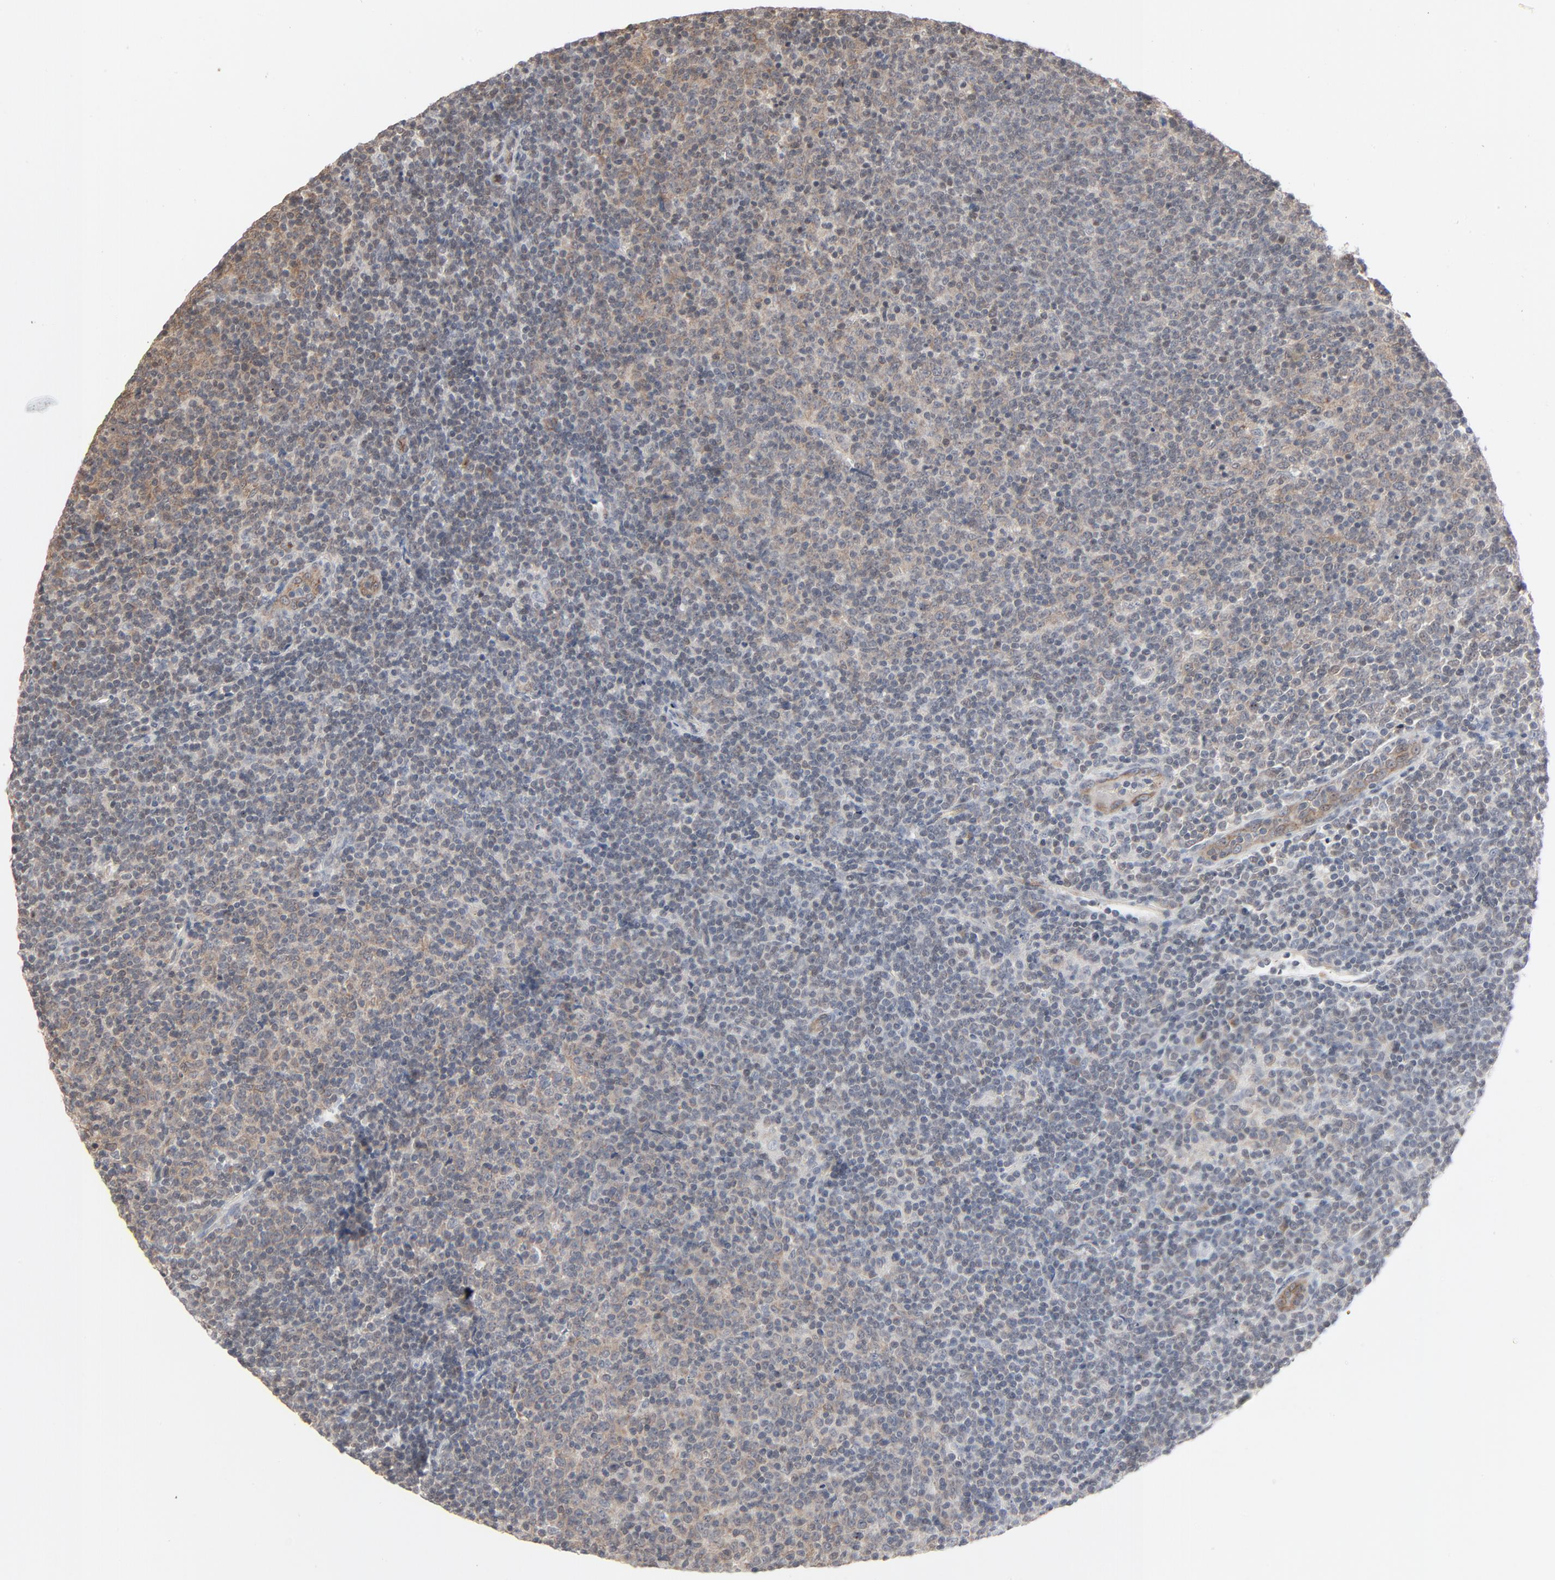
{"staining": {"intensity": "weak", "quantity": "<25%", "location": "cytoplasmic/membranous"}, "tissue": "lymphoma", "cell_type": "Tumor cells", "image_type": "cancer", "snomed": [{"axis": "morphology", "description": "Malignant lymphoma, non-Hodgkin's type, Low grade"}, {"axis": "topography", "description": "Lymph node"}], "caption": "Low-grade malignant lymphoma, non-Hodgkin's type was stained to show a protein in brown. There is no significant positivity in tumor cells. (DAB immunohistochemistry with hematoxylin counter stain).", "gene": "ITPR3", "patient": {"sex": "male", "age": 70}}